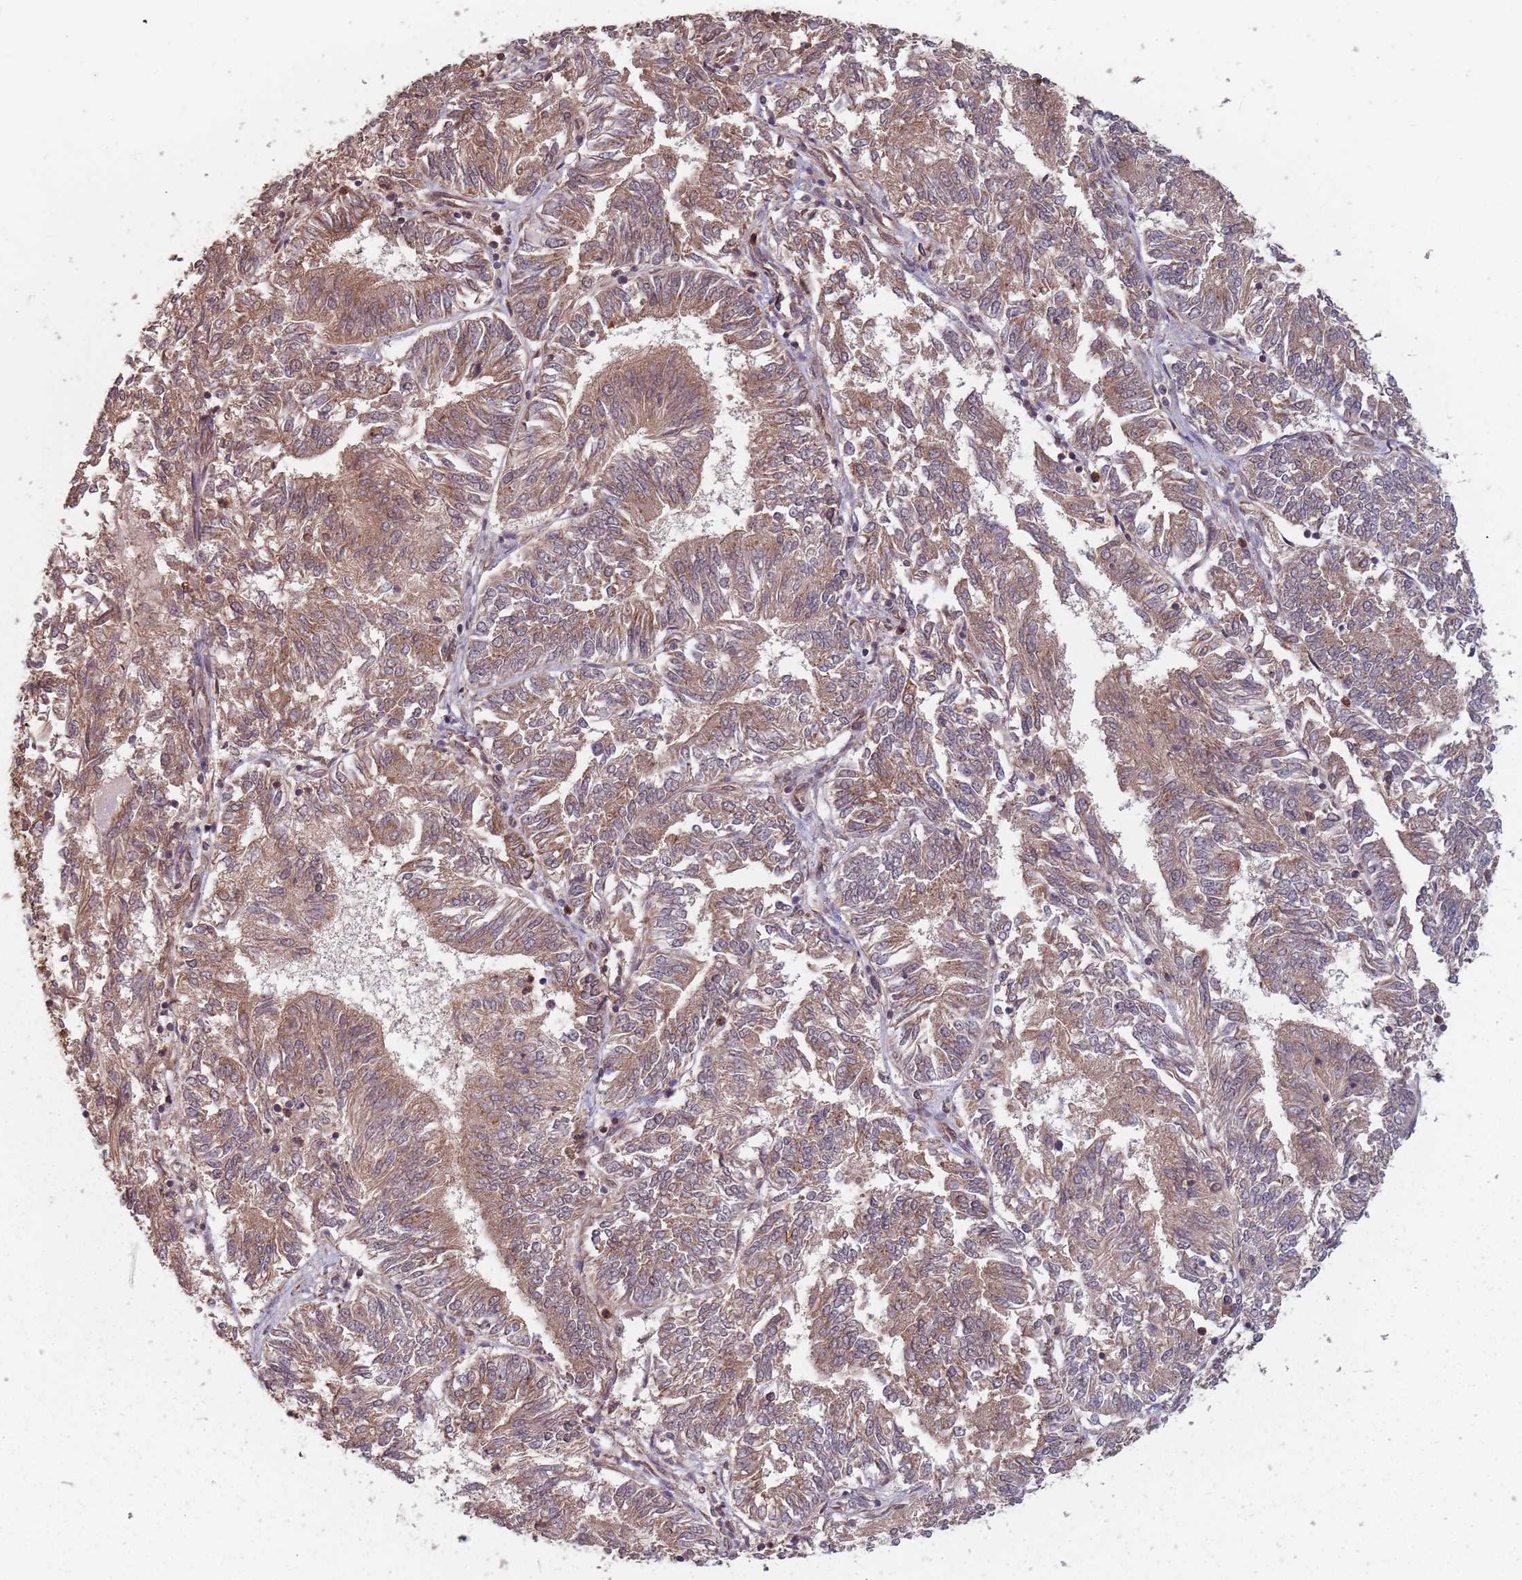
{"staining": {"intensity": "moderate", "quantity": ">75%", "location": "cytoplasmic/membranous"}, "tissue": "endometrial cancer", "cell_type": "Tumor cells", "image_type": "cancer", "snomed": [{"axis": "morphology", "description": "Adenocarcinoma, NOS"}, {"axis": "topography", "description": "Endometrium"}], "caption": "The histopathology image shows a brown stain indicating the presence of a protein in the cytoplasmic/membranous of tumor cells in endometrial adenocarcinoma. Nuclei are stained in blue.", "gene": "C3orf14", "patient": {"sex": "female", "age": 58}}